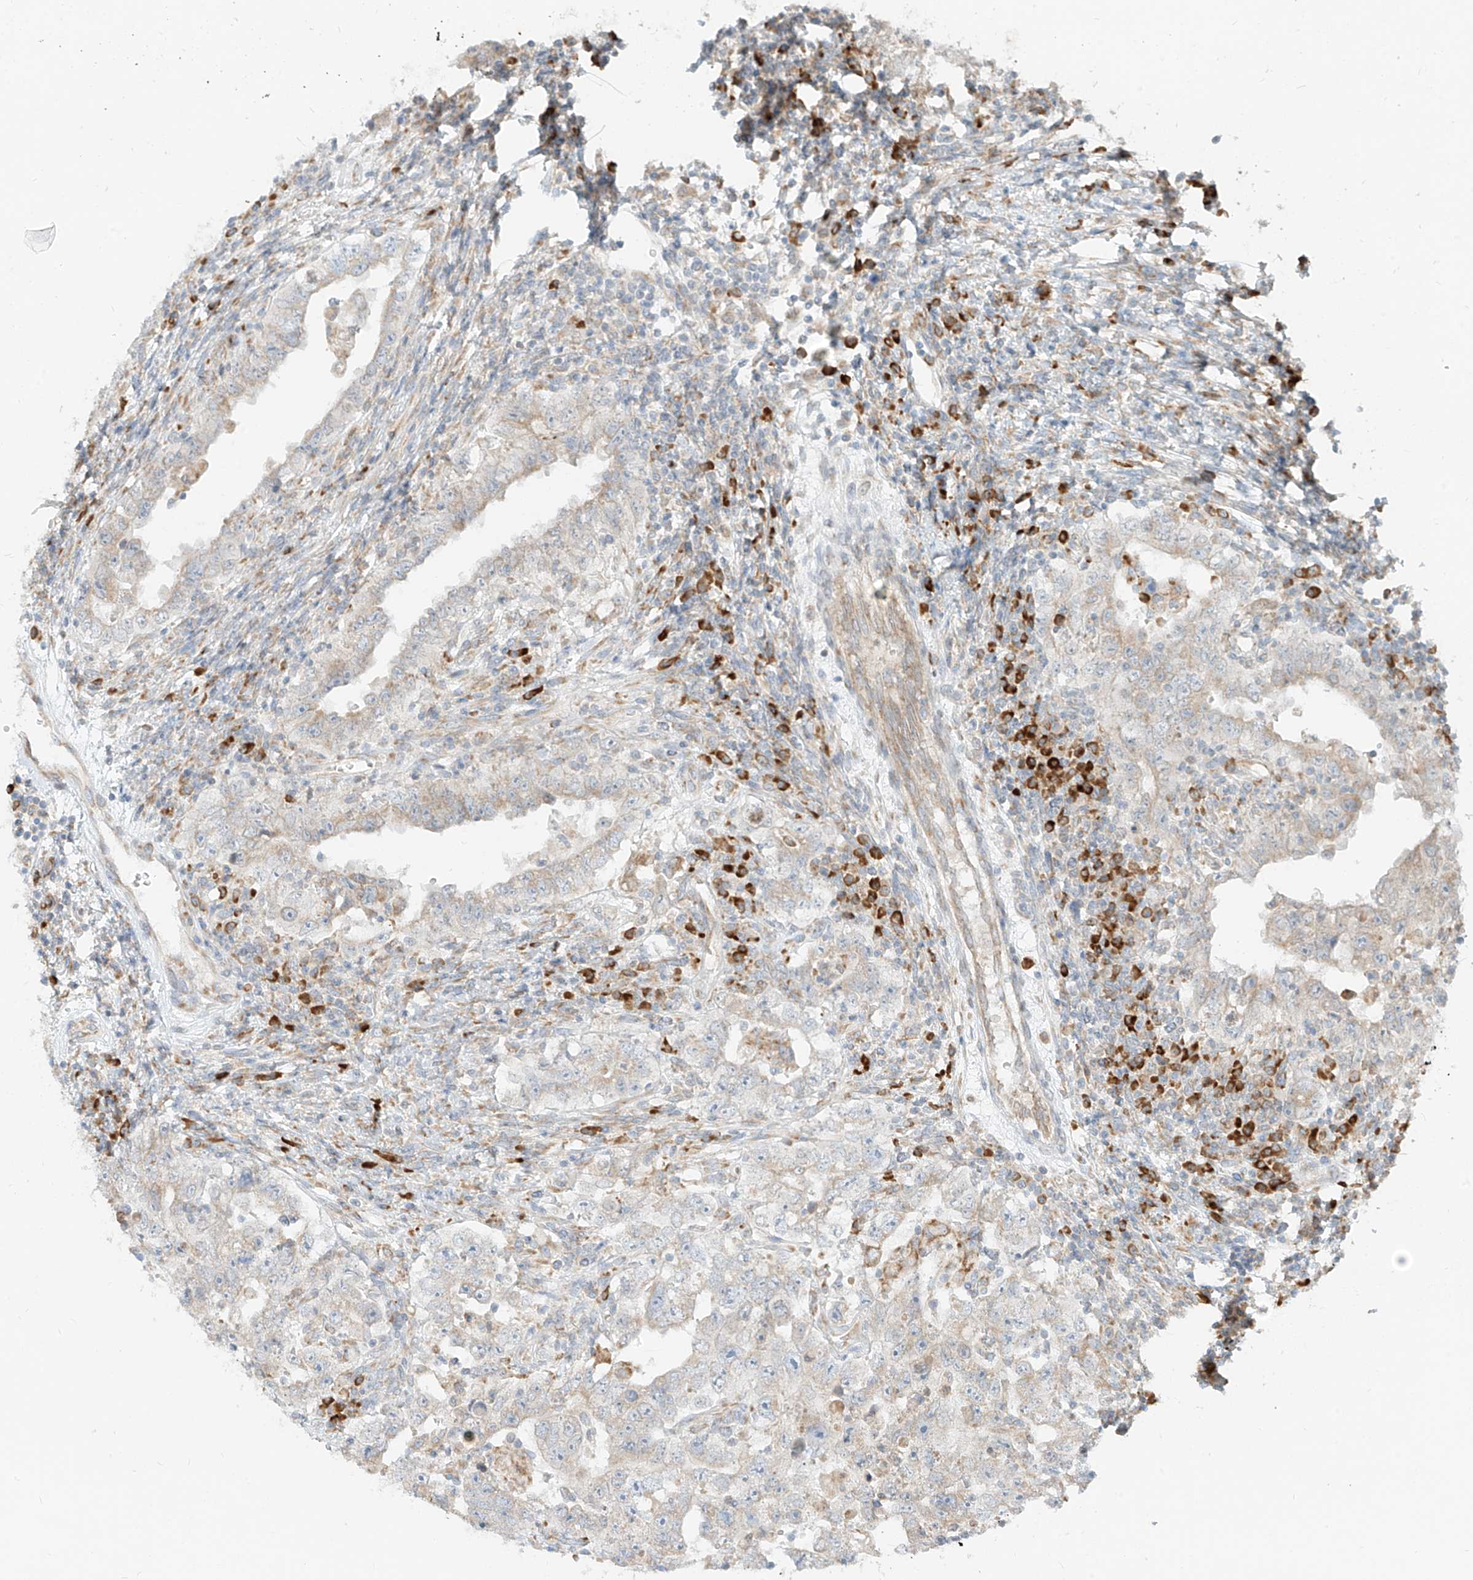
{"staining": {"intensity": "weak", "quantity": "<25%", "location": "cytoplasmic/membranous"}, "tissue": "testis cancer", "cell_type": "Tumor cells", "image_type": "cancer", "snomed": [{"axis": "morphology", "description": "Carcinoma, Embryonal, NOS"}, {"axis": "topography", "description": "Testis"}], "caption": "Protein analysis of embryonal carcinoma (testis) shows no significant expression in tumor cells. (Brightfield microscopy of DAB (3,3'-diaminobenzidine) immunohistochemistry (IHC) at high magnification).", "gene": "STT3A", "patient": {"sex": "male", "age": 26}}